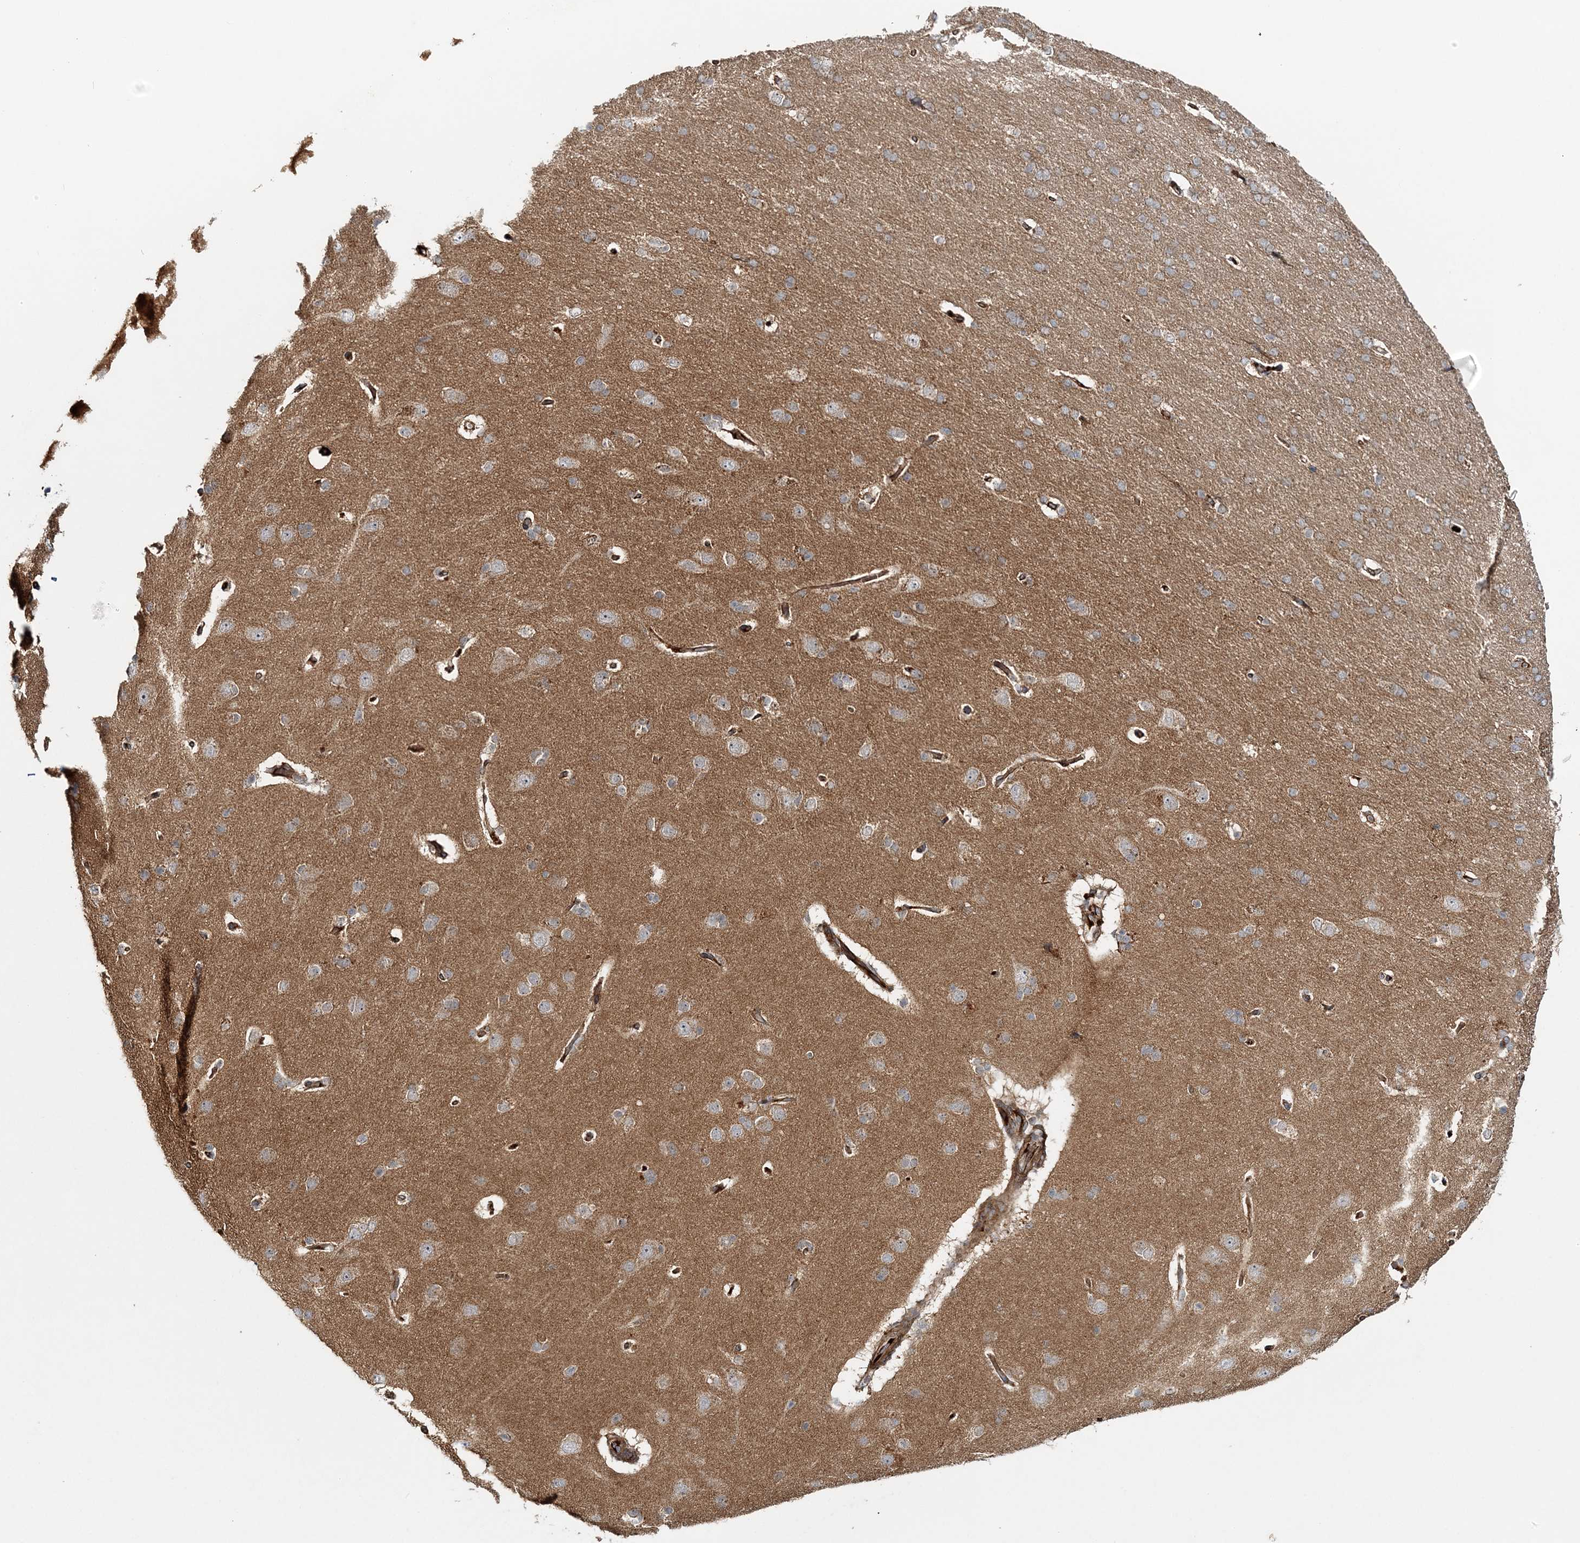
{"staining": {"intensity": "moderate", "quantity": ">75%", "location": "cytoplasmic/membranous"}, "tissue": "cerebral cortex", "cell_type": "Endothelial cells", "image_type": "normal", "snomed": [{"axis": "morphology", "description": "Normal tissue, NOS"}, {"axis": "topography", "description": "Cerebral cortex"}], "caption": "Cerebral cortex was stained to show a protein in brown. There is medium levels of moderate cytoplasmic/membranous expression in about >75% of endothelial cells.", "gene": "MOCS2", "patient": {"sex": "male", "age": 62}}